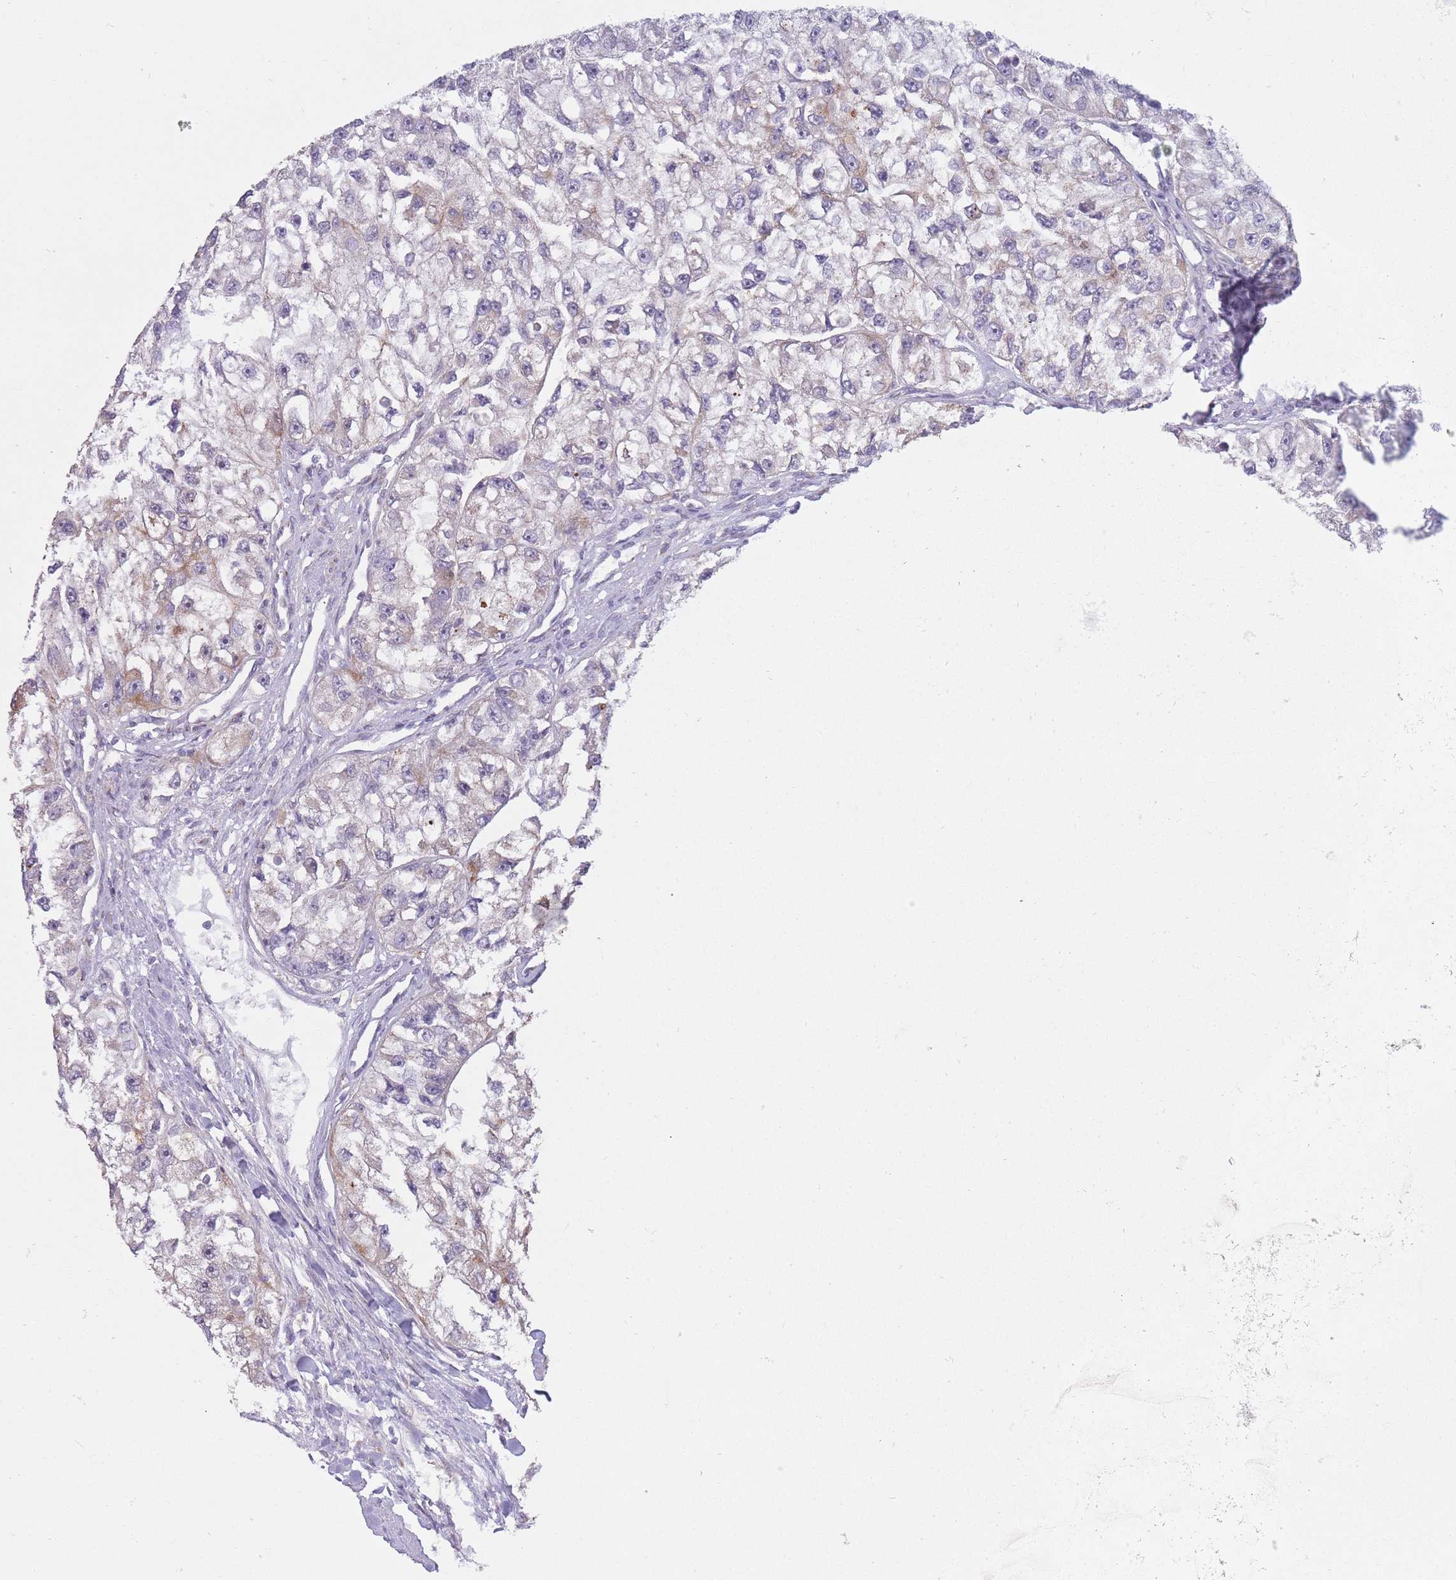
{"staining": {"intensity": "moderate", "quantity": "<25%", "location": "cytoplasmic/membranous"}, "tissue": "renal cancer", "cell_type": "Tumor cells", "image_type": "cancer", "snomed": [{"axis": "morphology", "description": "Adenocarcinoma, NOS"}, {"axis": "topography", "description": "Kidney"}], "caption": "About <25% of tumor cells in renal adenocarcinoma reveal moderate cytoplasmic/membranous protein expression as visualized by brown immunohistochemical staining.", "gene": "PPP3R2", "patient": {"sex": "male", "age": 63}}